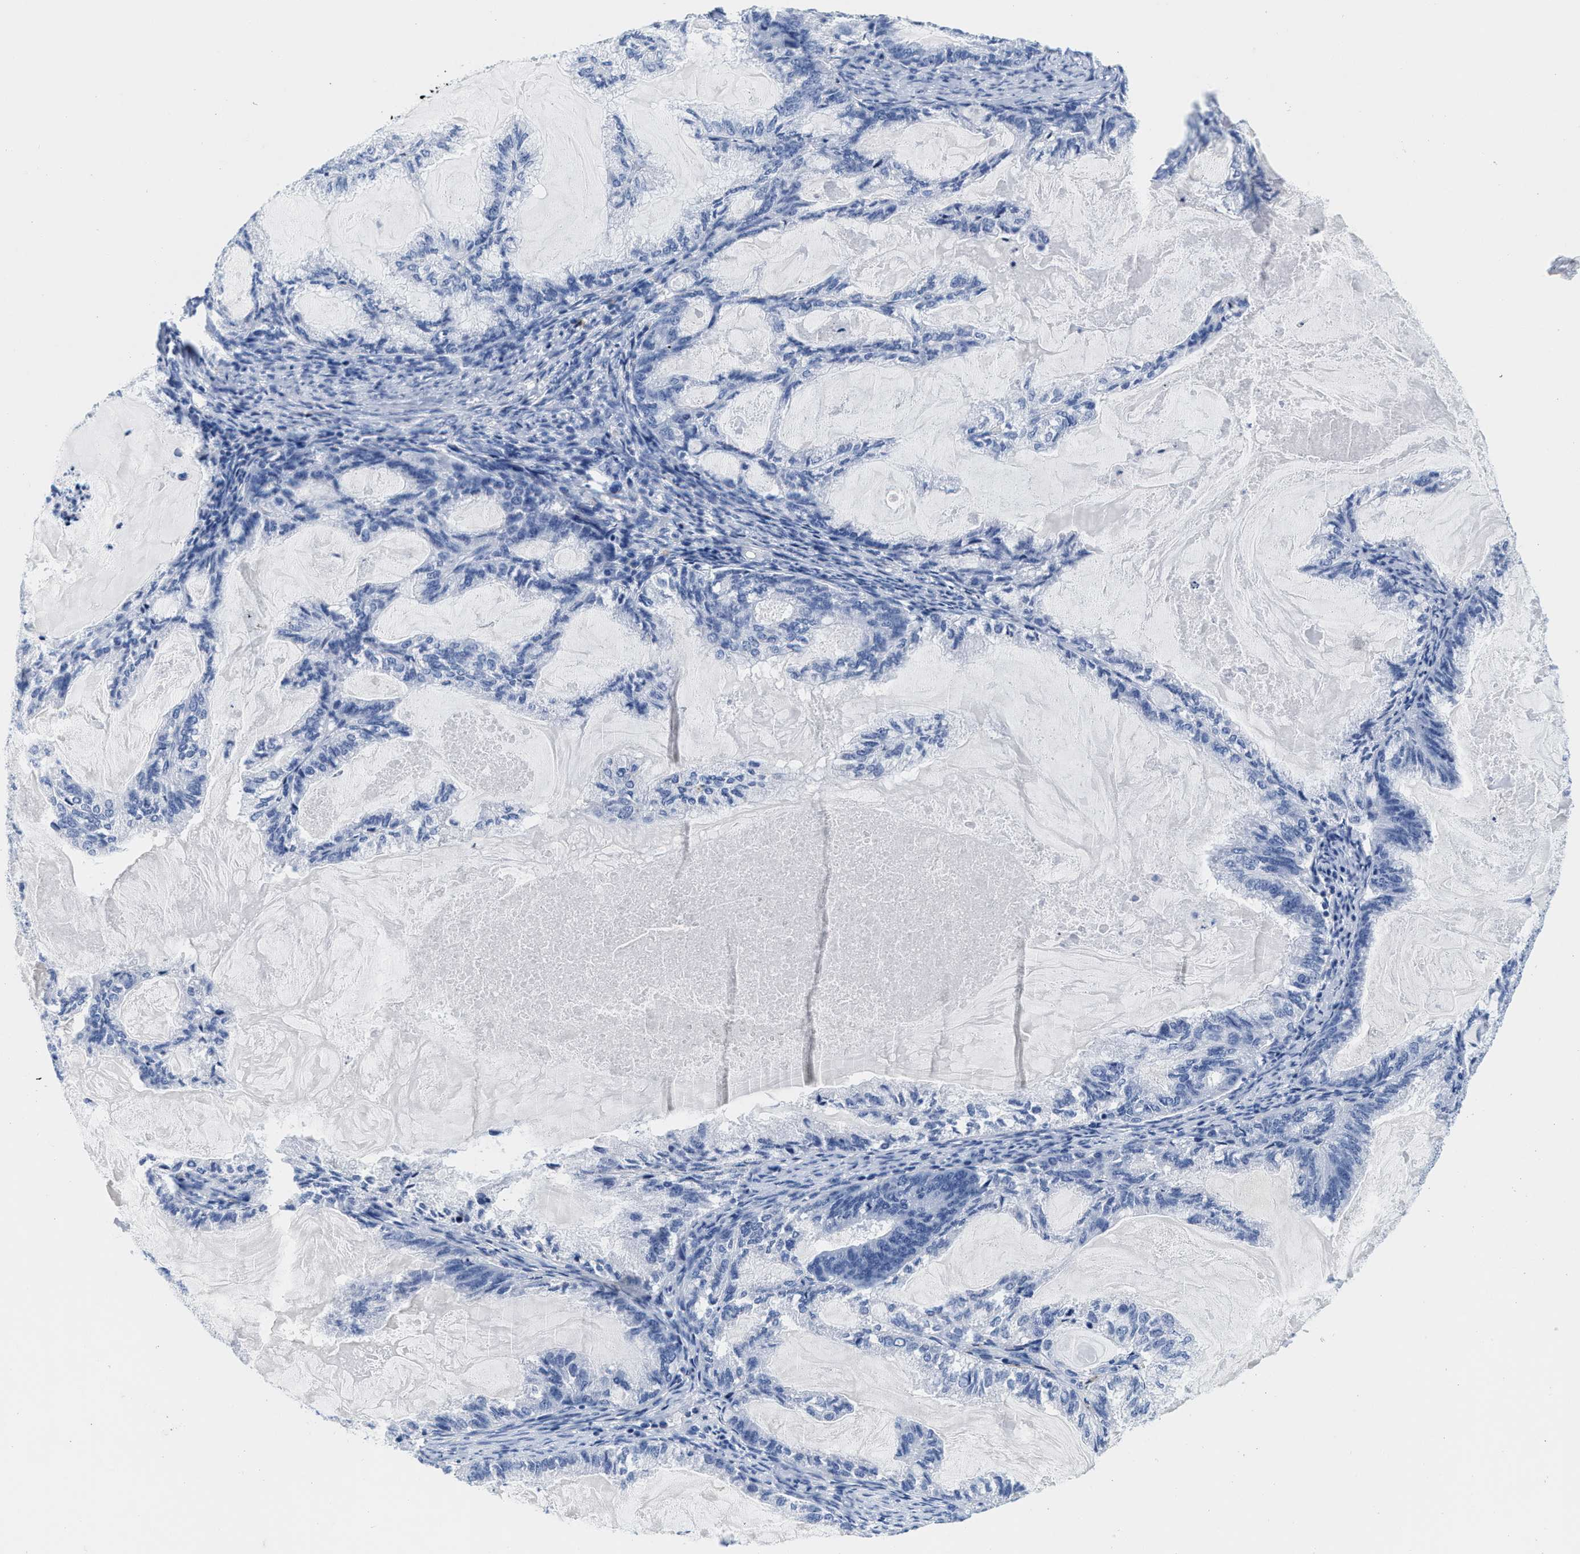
{"staining": {"intensity": "negative", "quantity": "none", "location": "none"}, "tissue": "endometrial cancer", "cell_type": "Tumor cells", "image_type": "cancer", "snomed": [{"axis": "morphology", "description": "Adenocarcinoma, NOS"}, {"axis": "topography", "description": "Endometrium"}], "caption": "High magnification brightfield microscopy of endometrial cancer (adenocarcinoma) stained with DAB (3,3'-diaminobenzidine) (brown) and counterstained with hematoxylin (blue): tumor cells show no significant positivity. (Stains: DAB IHC with hematoxylin counter stain, Microscopy: brightfield microscopy at high magnification).", "gene": "TTC3", "patient": {"sex": "female", "age": 86}}